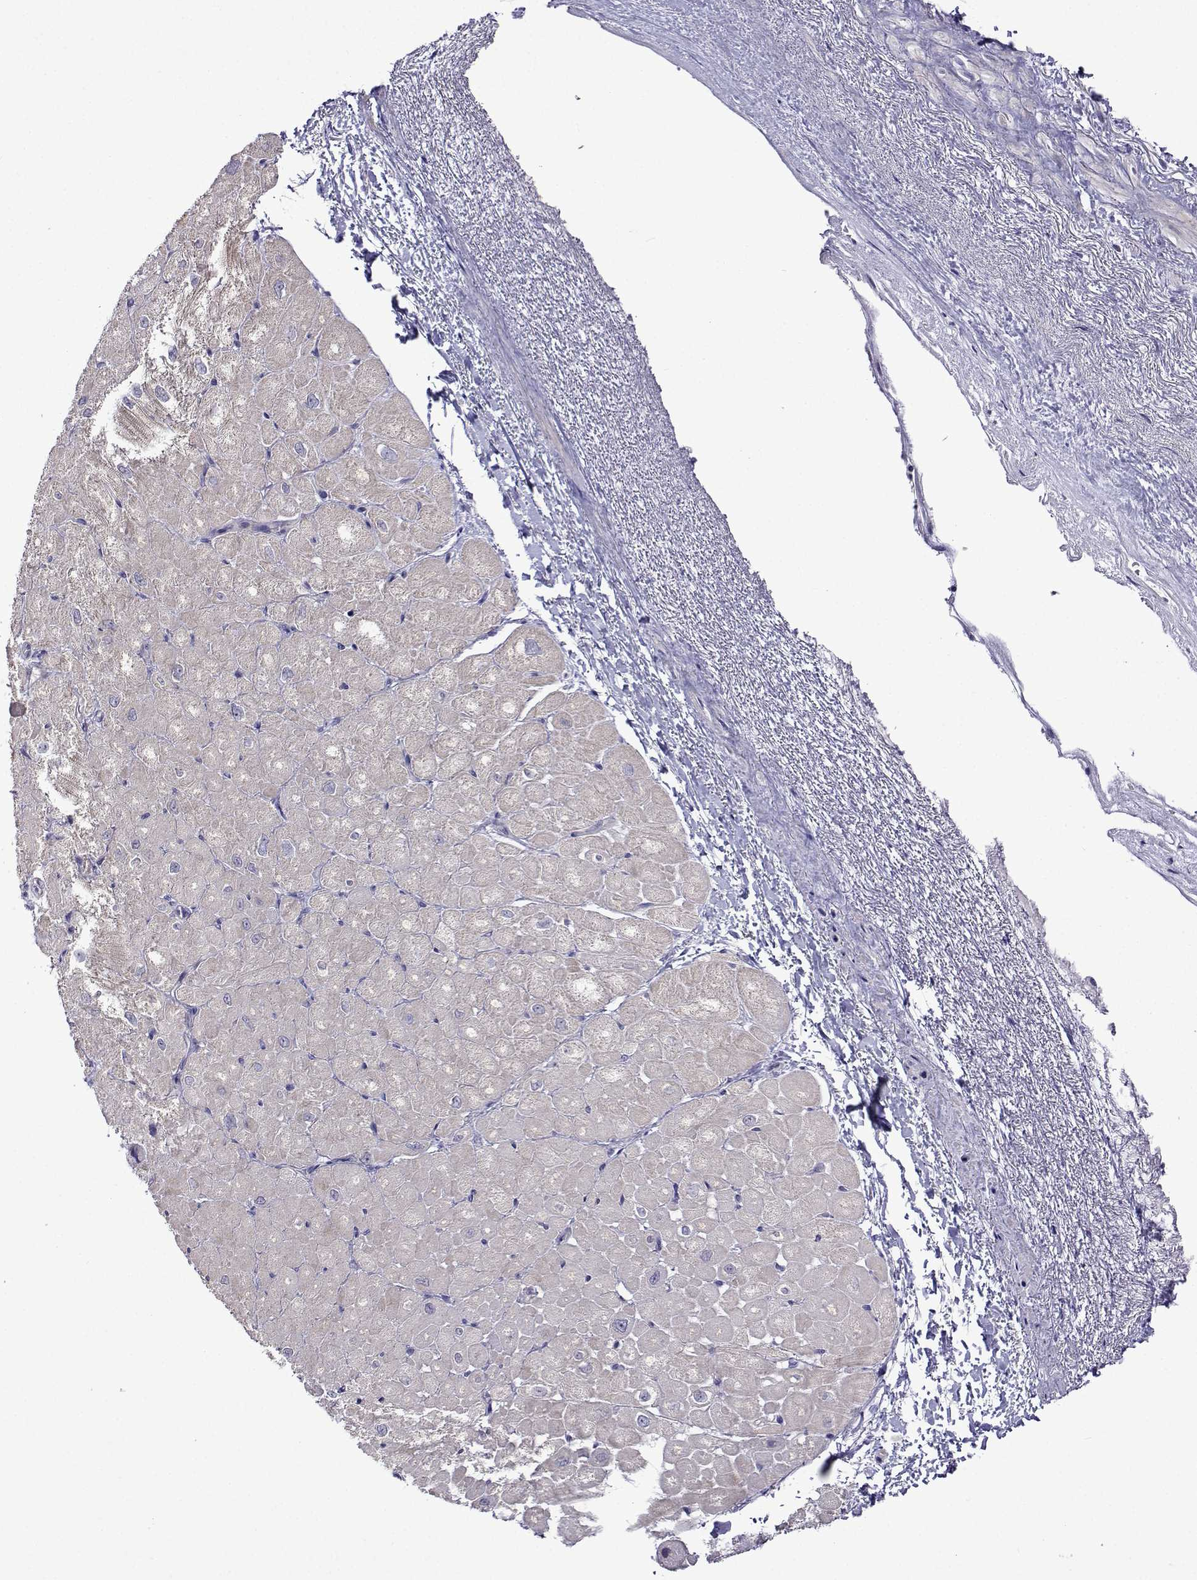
{"staining": {"intensity": "negative", "quantity": "none", "location": "none"}, "tissue": "heart muscle", "cell_type": "Cardiomyocytes", "image_type": "normal", "snomed": [{"axis": "morphology", "description": "Normal tissue, NOS"}, {"axis": "topography", "description": "Heart"}], "caption": "This histopathology image is of normal heart muscle stained with IHC to label a protein in brown with the nuclei are counter-stained blue. There is no expression in cardiomyocytes.", "gene": "SULT2A1", "patient": {"sex": "male", "age": 62}}